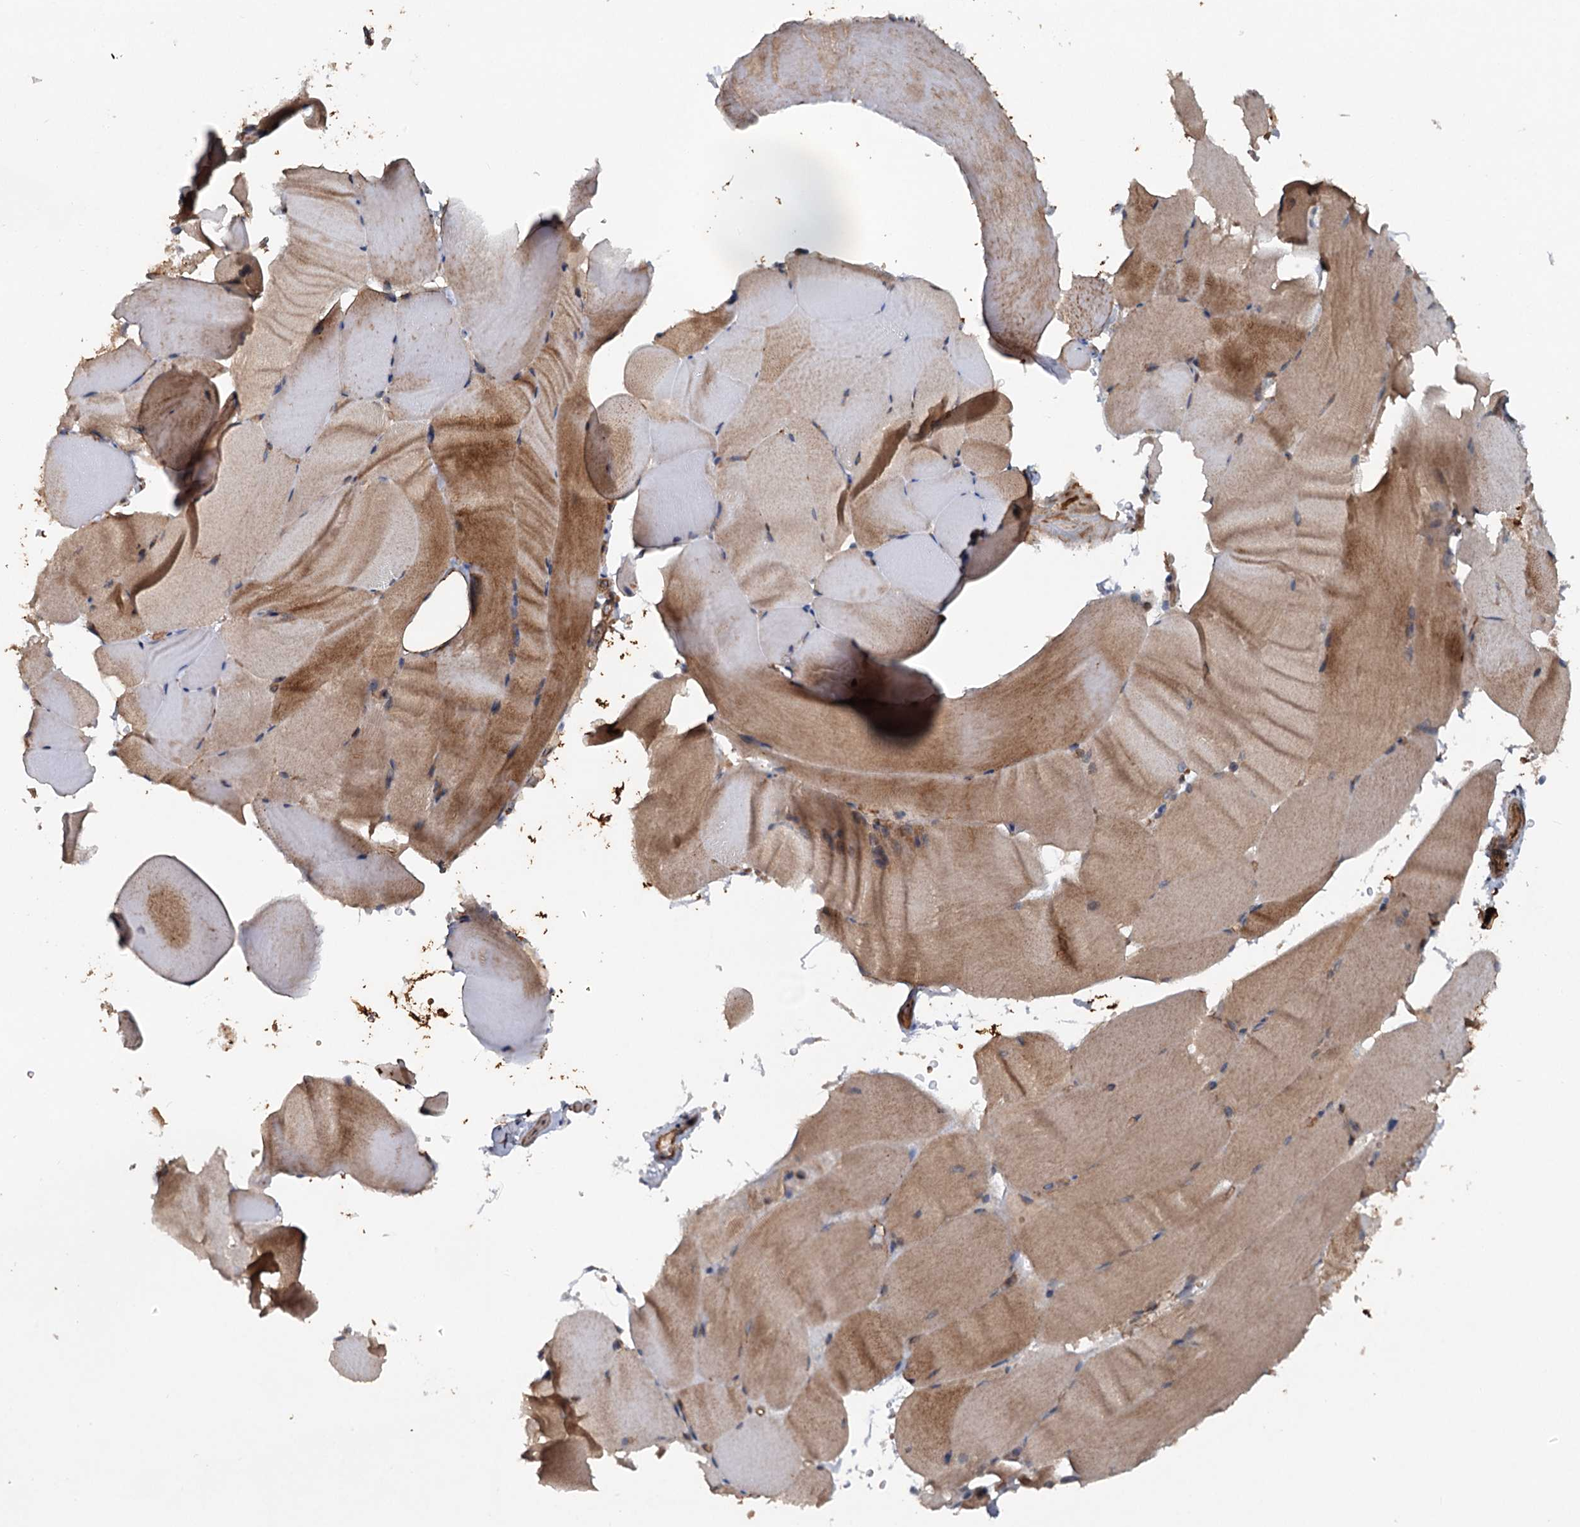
{"staining": {"intensity": "moderate", "quantity": ">75%", "location": "cytoplasmic/membranous"}, "tissue": "skeletal muscle", "cell_type": "Myocytes", "image_type": "normal", "snomed": [{"axis": "morphology", "description": "Normal tissue, NOS"}, {"axis": "topography", "description": "Skeletal muscle"}, {"axis": "topography", "description": "Parathyroid gland"}], "caption": "This is an image of immunohistochemistry (IHC) staining of normal skeletal muscle, which shows moderate expression in the cytoplasmic/membranous of myocytes.", "gene": "N4BP2L2", "patient": {"sex": "female", "age": 37}}